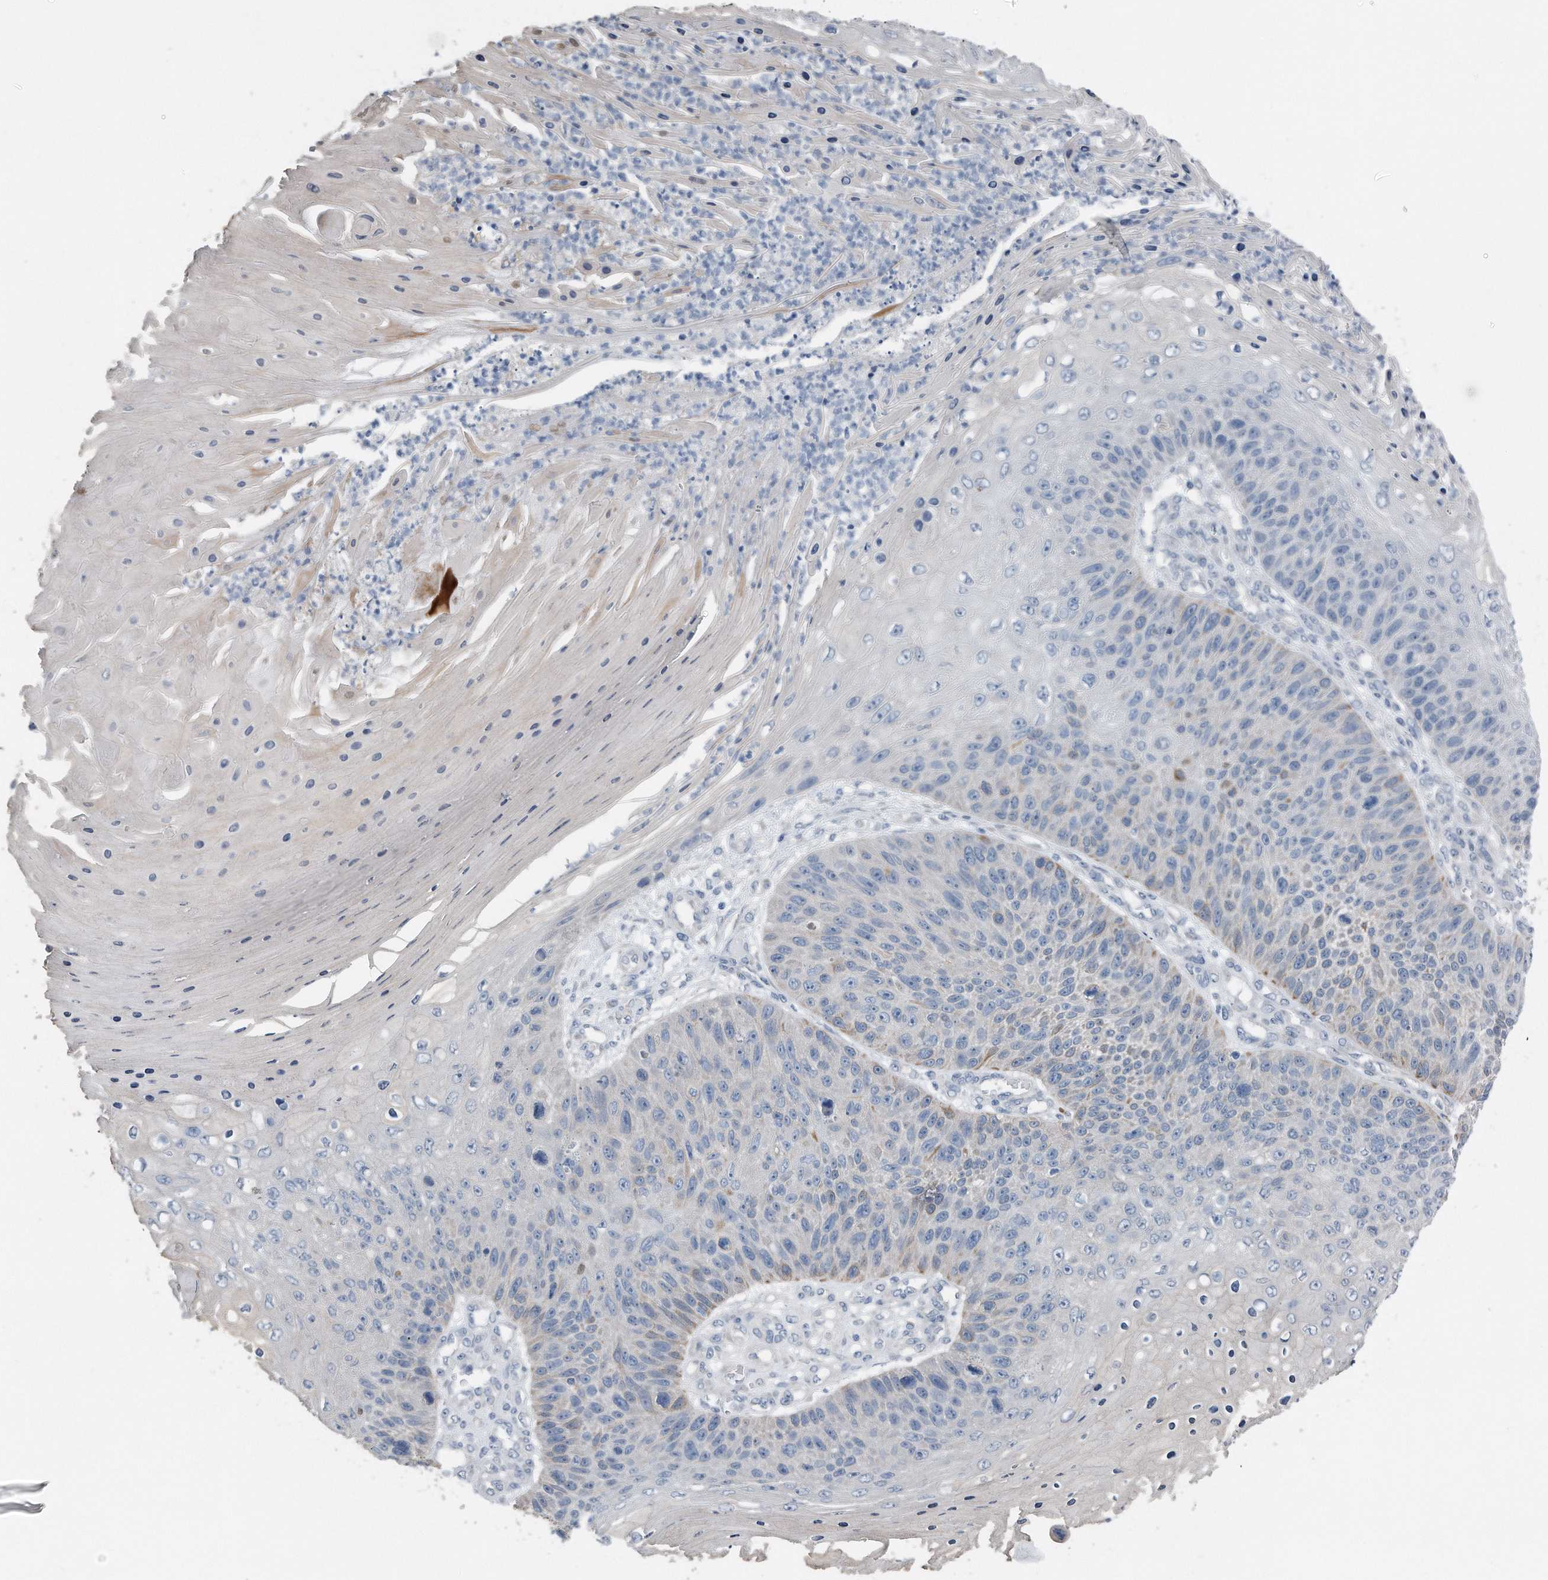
{"staining": {"intensity": "negative", "quantity": "none", "location": "none"}, "tissue": "skin cancer", "cell_type": "Tumor cells", "image_type": "cancer", "snomed": [{"axis": "morphology", "description": "Squamous cell carcinoma, NOS"}, {"axis": "topography", "description": "Skin"}], "caption": "Tumor cells are negative for protein expression in human squamous cell carcinoma (skin).", "gene": "YRDC", "patient": {"sex": "female", "age": 88}}